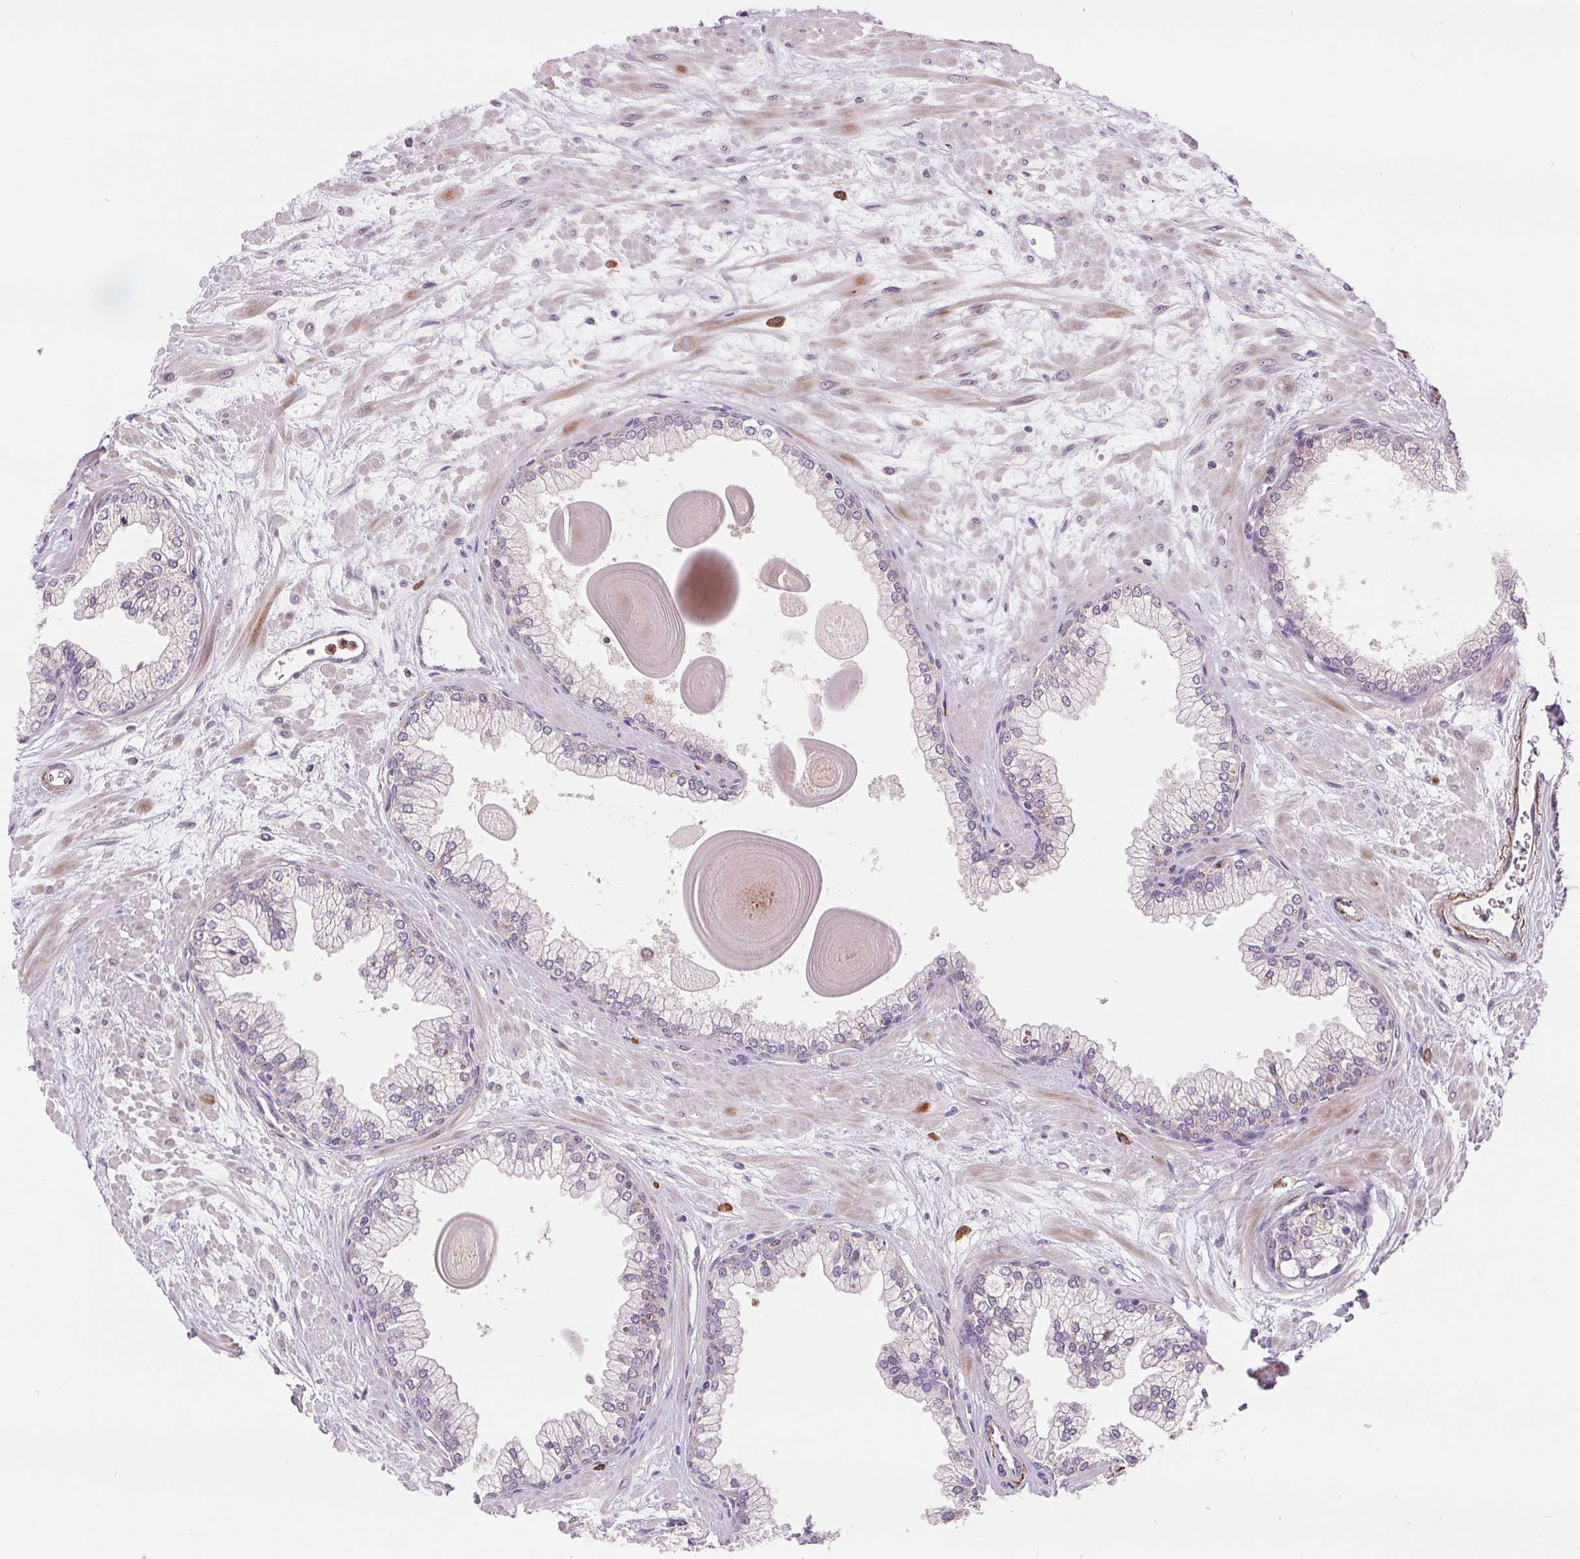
{"staining": {"intensity": "moderate", "quantity": "<25%", "location": "cytoplasmic/membranous"}, "tissue": "prostate", "cell_type": "Glandular cells", "image_type": "normal", "snomed": [{"axis": "morphology", "description": "Normal tissue, NOS"}, {"axis": "topography", "description": "Prostate"}, {"axis": "topography", "description": "Peripheral nerve tissue"}], "caption": "The image displays a brown stain indicating the presence of a protein in the cytoplasmic/membranous of glandular cells in prostate. Ihc stains the protein of interest in brown and the nuclei are stained blue.", "gene": "RANBP3L", "patient": {"sex": "male", "age": 61}}